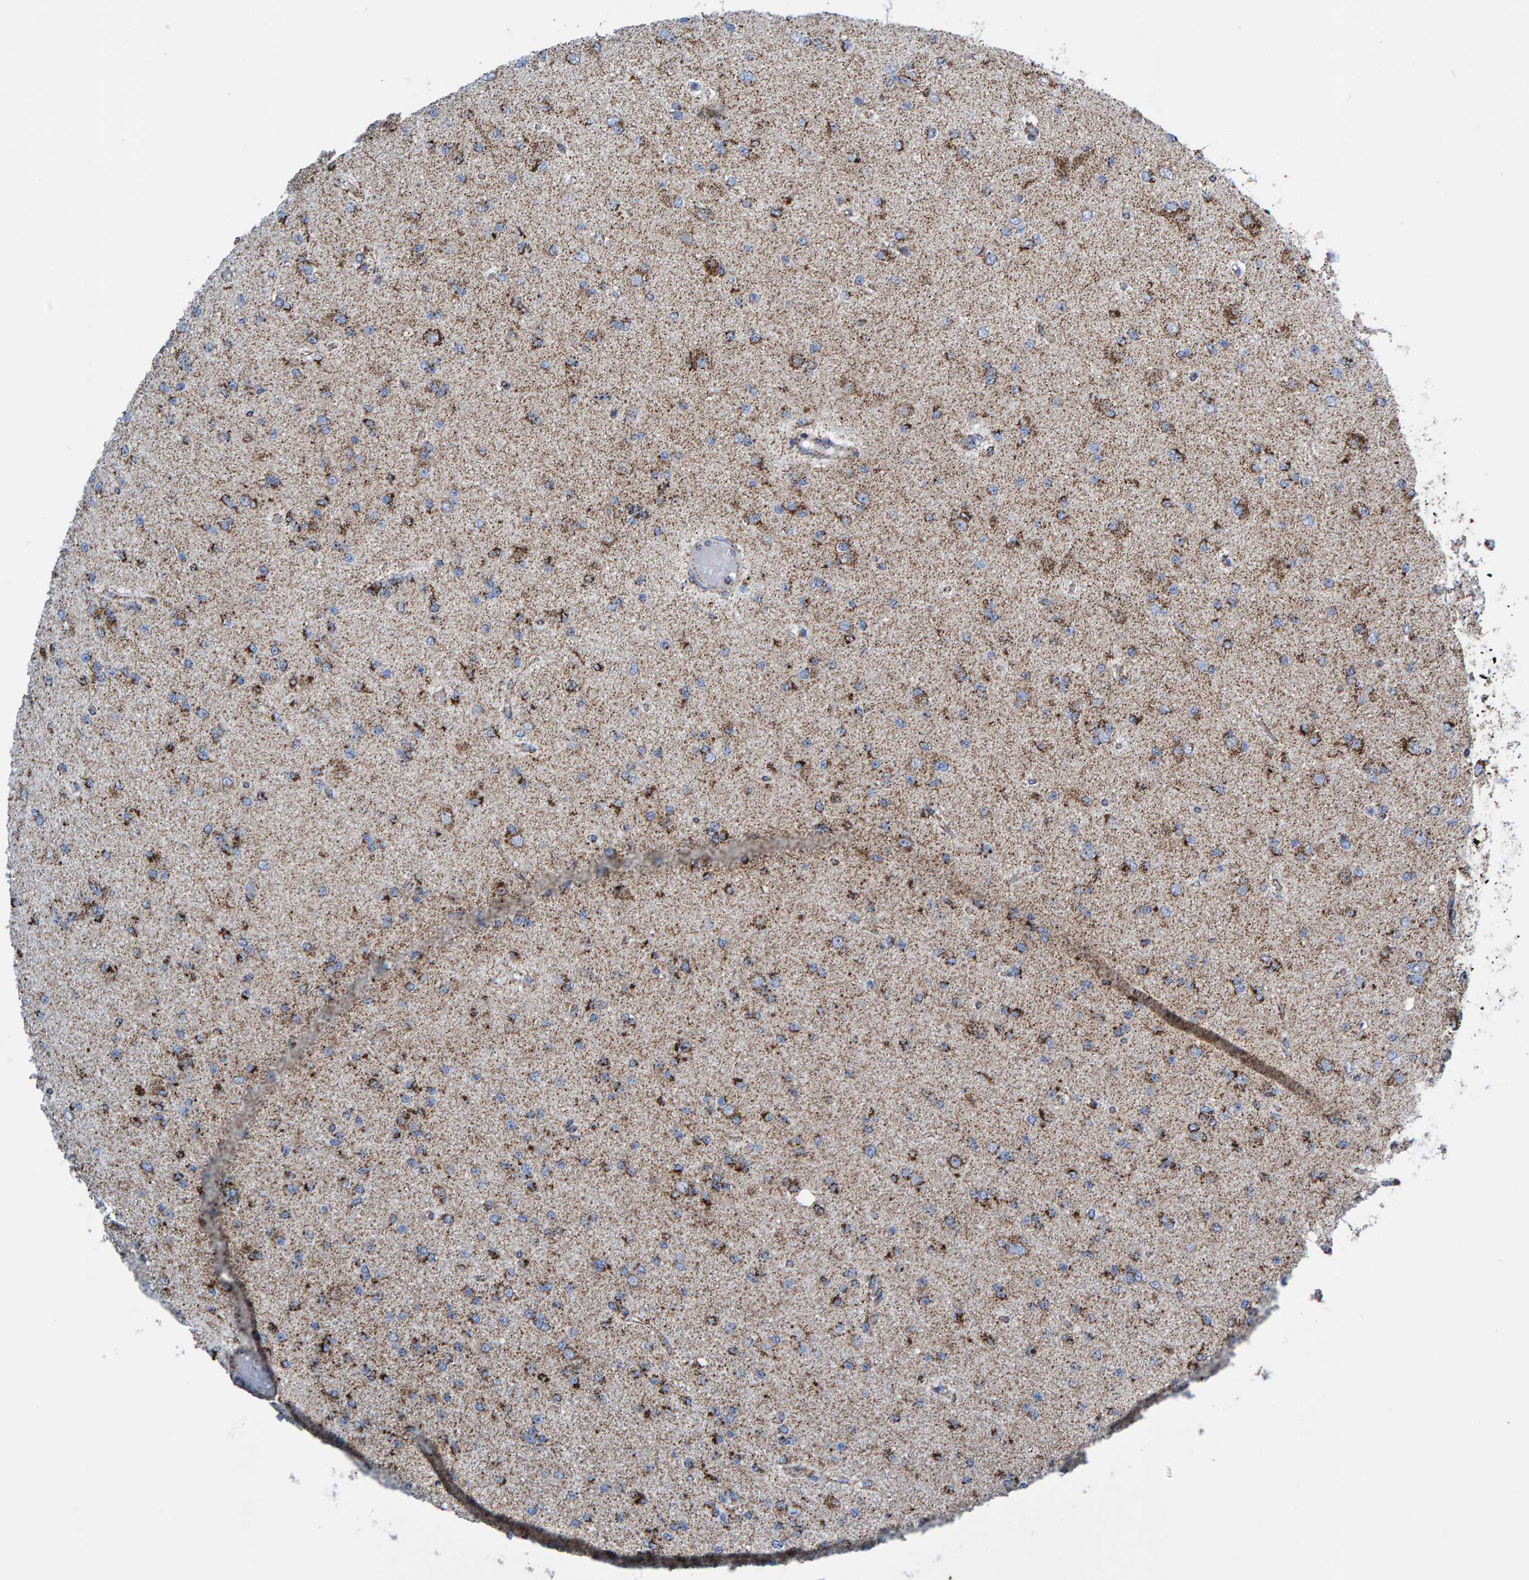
{"staining": {"intensity": "strong", "quantity": "25%-75%", "location": "cytoplasmic/membranous"}, "tissue": "glioma", "cell_type": "Tumor cells", "image_type": "cancer", "snomed": [{"axis": "morphology", "description": "Glioma, malignant, Low grade"}, {"axis": "topography", "description": "Brain"}], "caption": "Low-grade glioma (malignant) tissue reveals strong cytoplasmic/membranous positivity in approximately 25%-75% of tumor cells", "gene": "ENSG00000262660", "patient": {"sex": "female", "age": 22}}